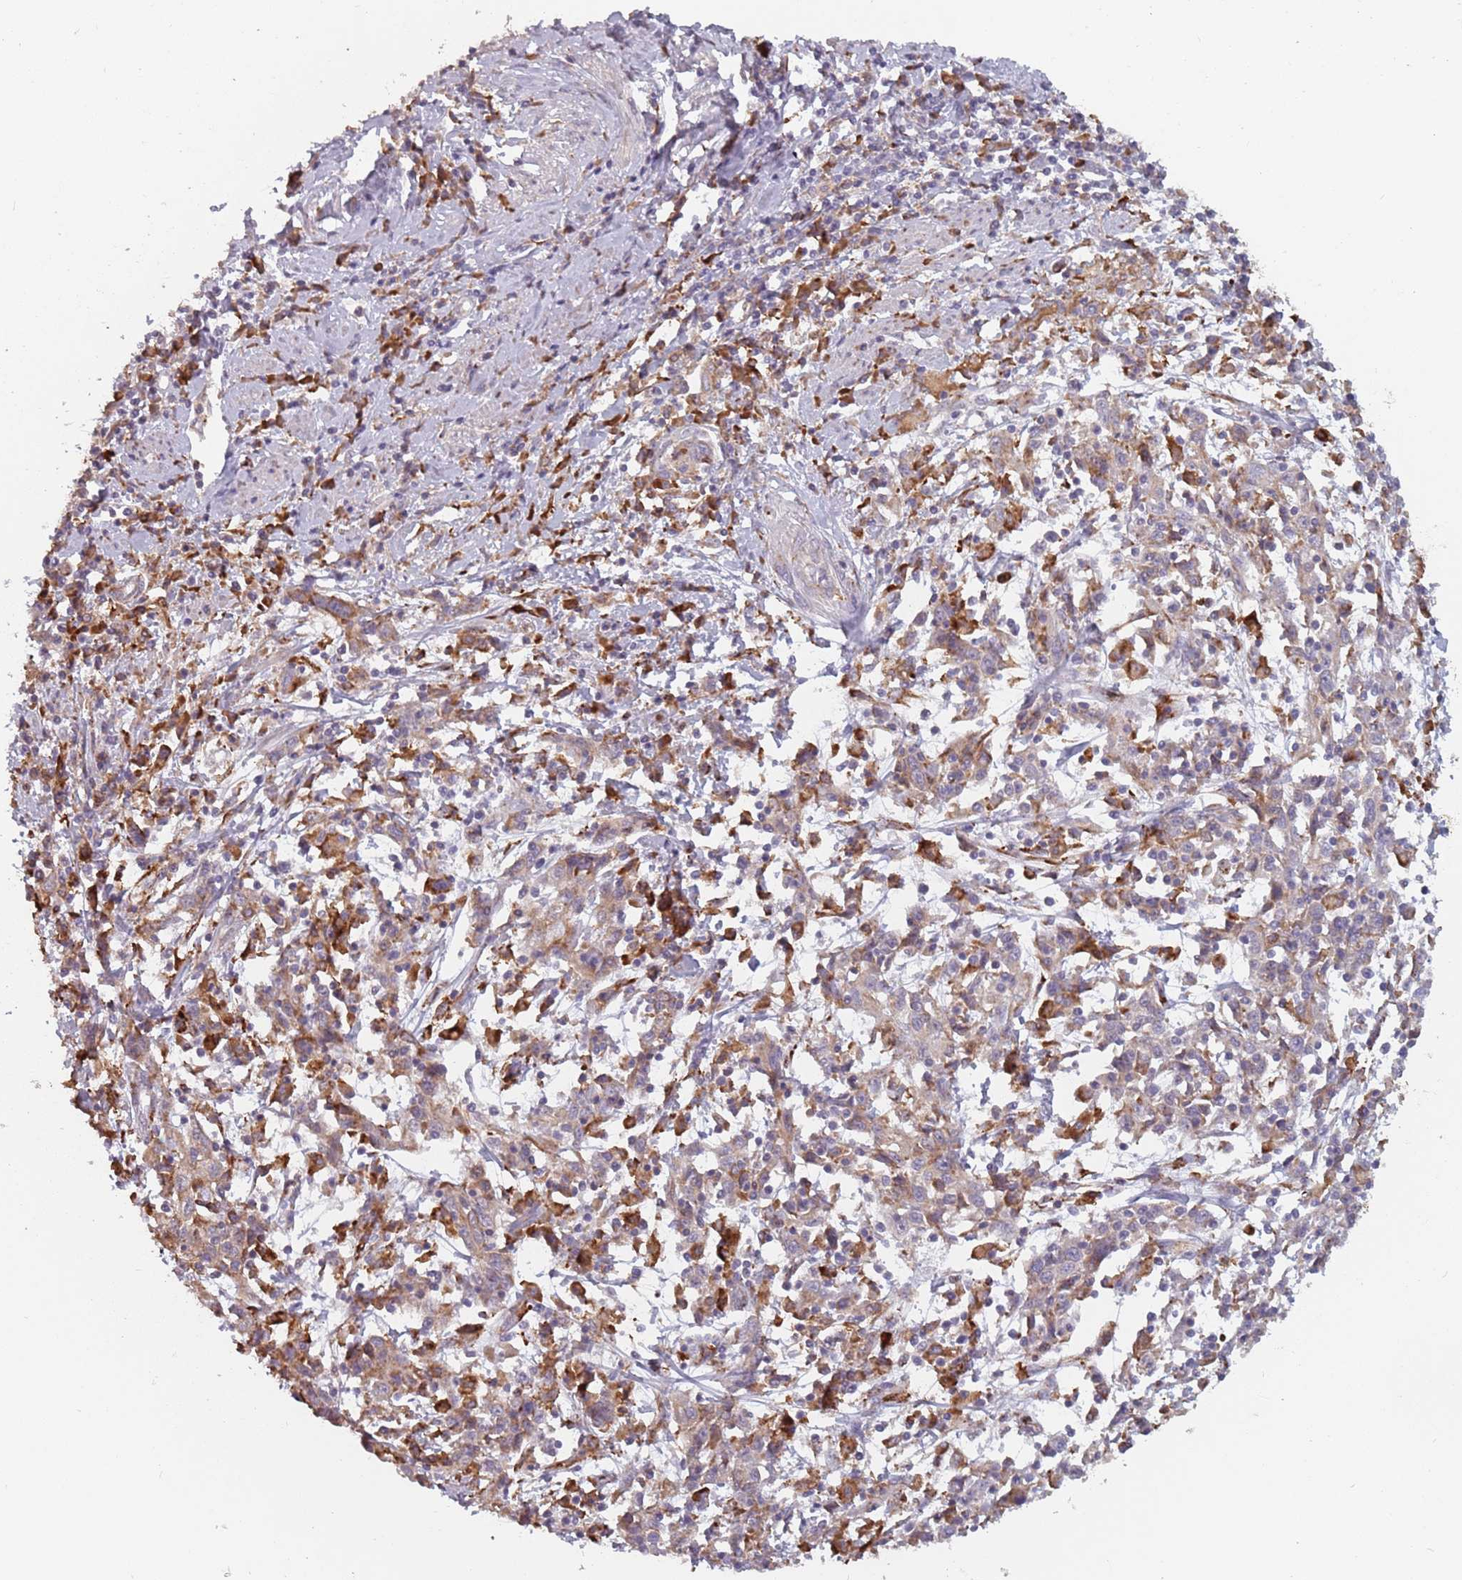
{"staining": {"intensity": "moderate", "quantity": "<25%", "location": "cytoplasmic/membranous"}, "tissue": "cervical cancer", "cell_type": "Tumor cells", "image_type": "cancer", "snomed": [{"axis": "morphology", "description": "Squamous cell carcinoma, NOS"}, {"axis": "topography", "description": "Cervix"}], "caption": "Immunohistochemistry (IHC) histopathology image of neoplastic tissue: human squamous cell carcinoma (cervical) stained using immunohistochemistry demonstrates low levels of moderate protein expression localized specifically in the cytoplasmic/membranous of tumor cells, appearing as a cytoplasmic/membranous brown color.", "gene": "RPS9", "patient": {"sex": "female", "age": 46}}